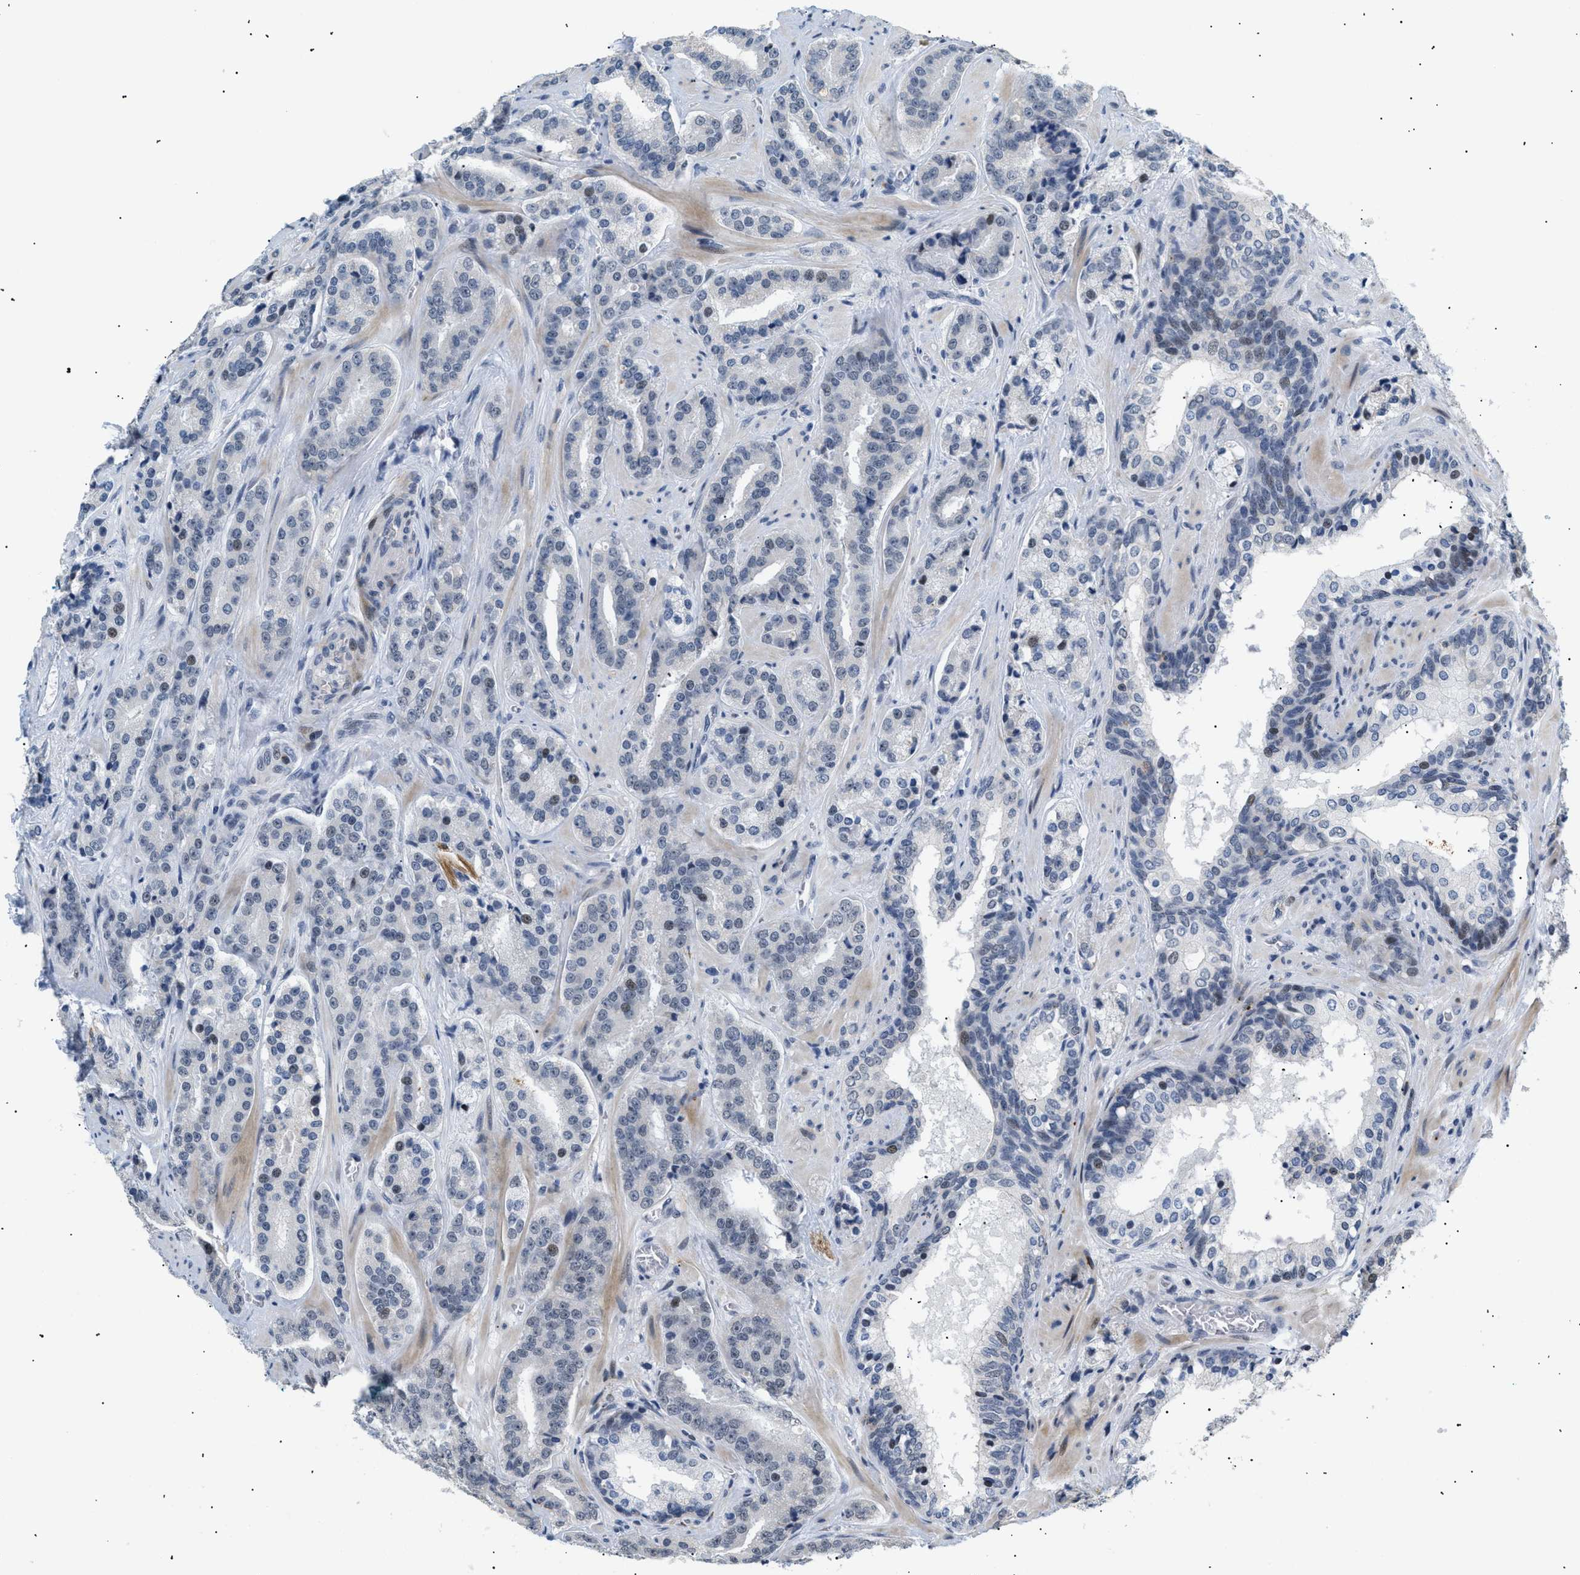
{"staining": {"intensity": "weak", "quantity": "<25%", "location": "nuclear"}, "tissue": "prostate cancer", "cell_type": "Tumor cells", "image_type": "cancer", "snomed": [{"axis": "morphology", "description": "Adenocarcinoma, High grade"}, {"axis": "topography", "description": "Prostate"}], "caption": "This is a image of IHC staining of prostate cancer (adenocarcinoma (high-grade)), which shows no positivity in tumor cells.", "gene": "KCNC3", "patient": {"sex": "male", "age": 60}}